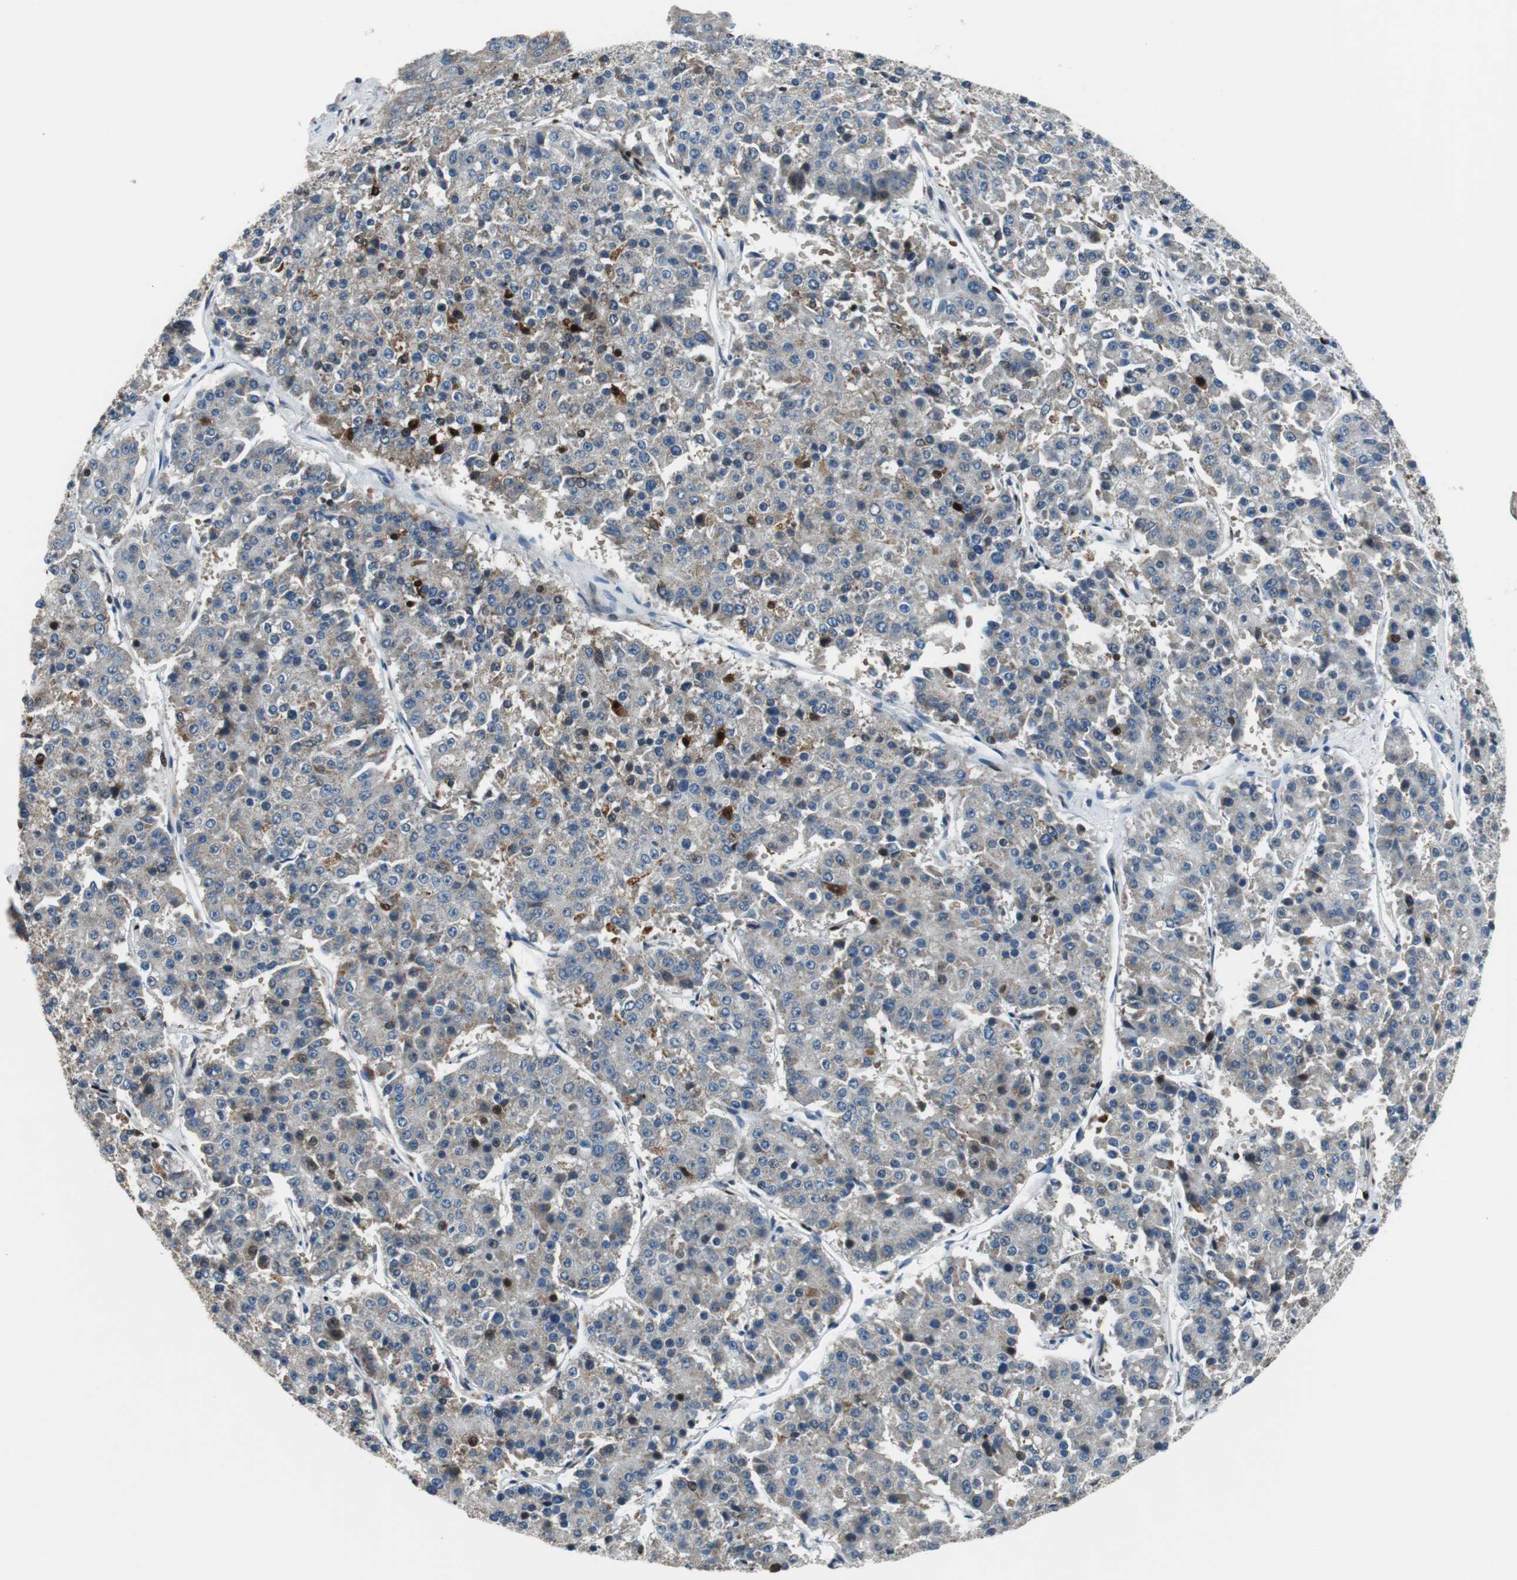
{"staining": {"intensity": "weak", "quantity": "<25%", "location": "cytoplasmic/membranous,nuclear"}, "tissue": "pancreatic cancer", "cell_type": "Tumor cells", "image_type": "cancer", "snomed": [{"axis": "morphology", "description": "Adenocarcinoma, NOS"}, {"axis": "topography", "description": "Pancreas"}], "caption": "Tumor cells show no significant protein positivity in adenocarcinoma (pancreatic).", "gene": "HDAC1", "patient": {"sex": "male", "age": 50}}